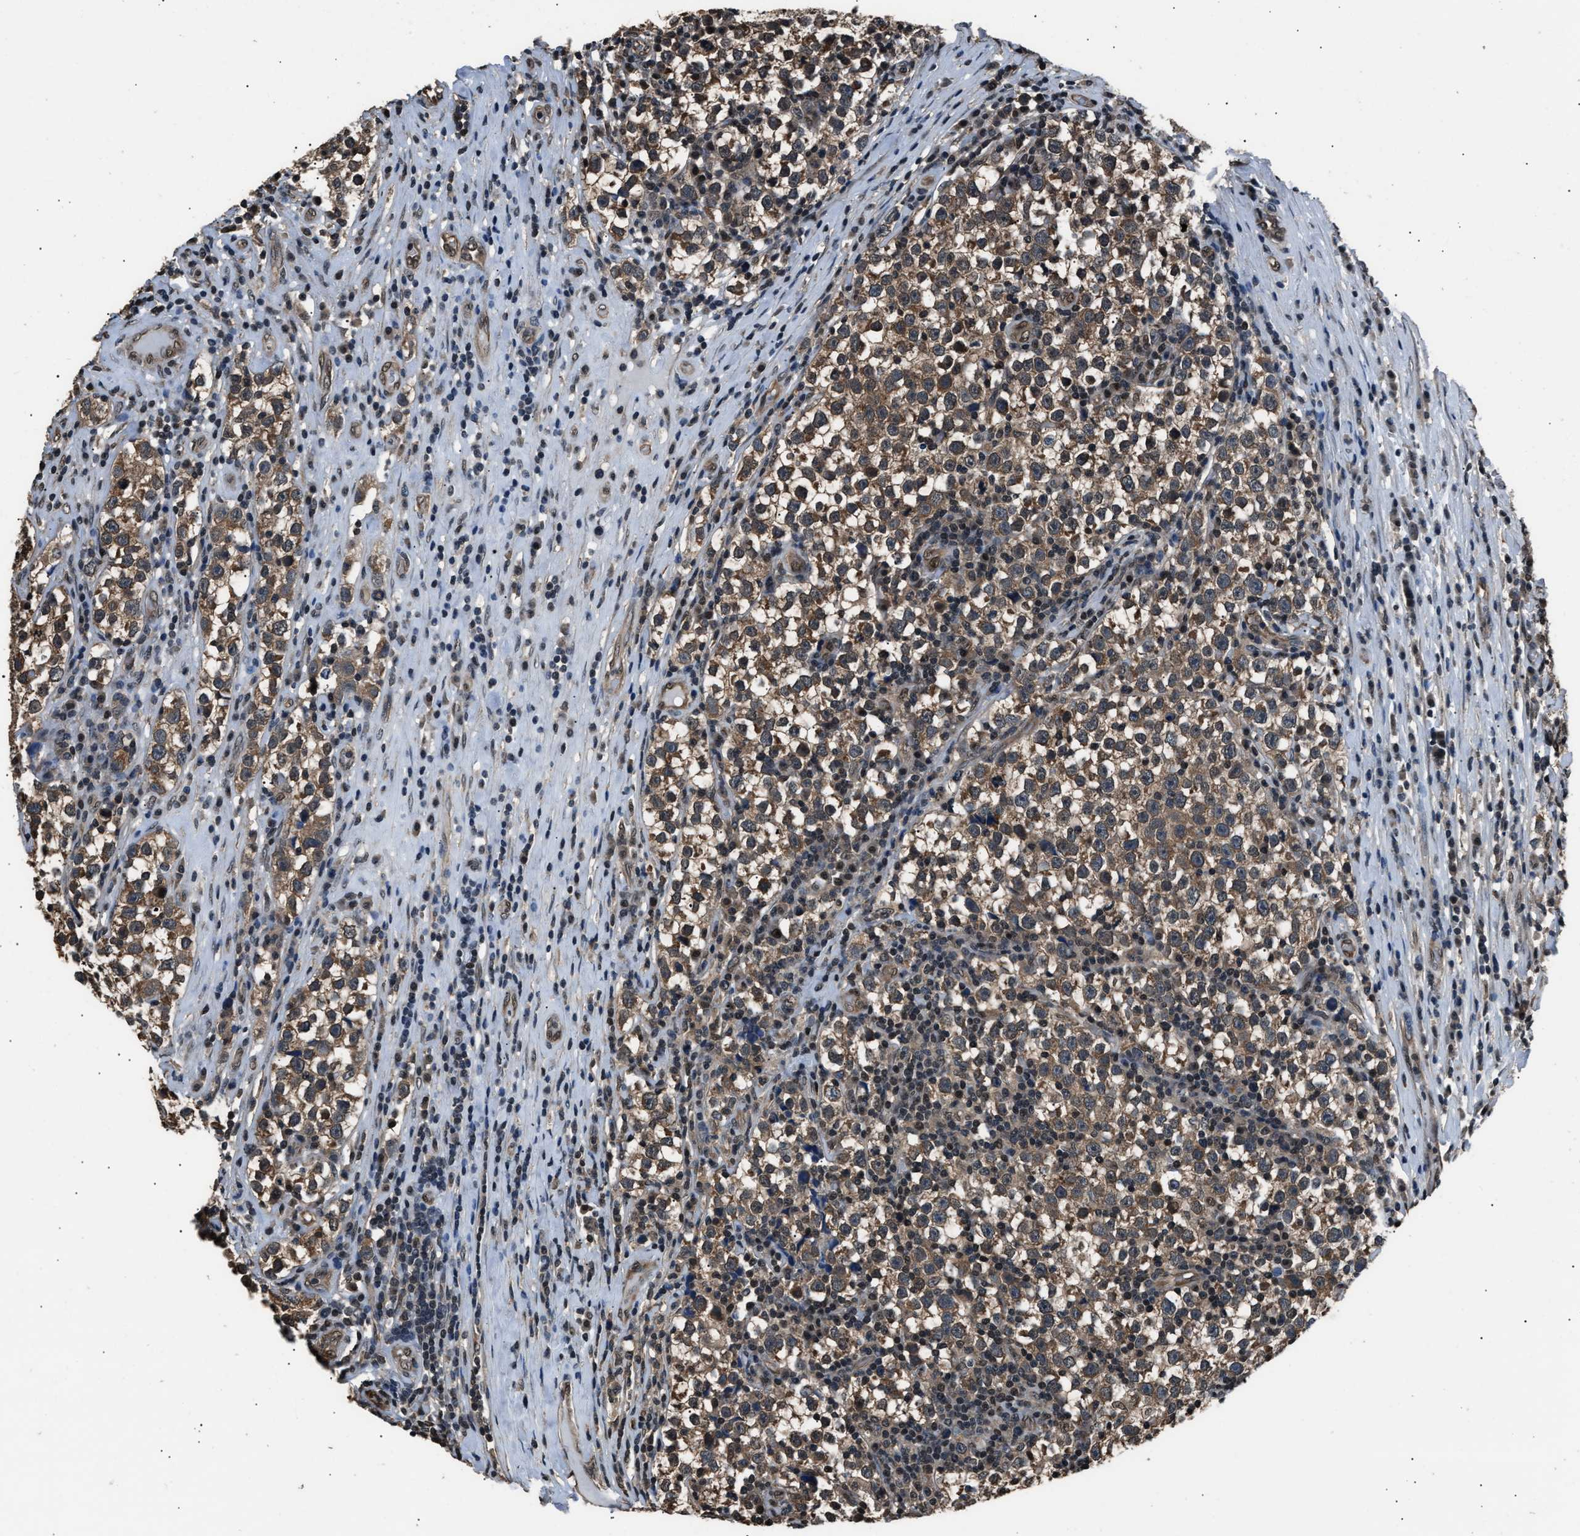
{"staining": {"intensity": "moderate", "quantity": ">75%", "location": "cytoplasmic/membranous"}, "tissue": "testis cancer", "cell_type": "Tumor cells", "image_type": "cancer", "snomed": [{"axis": "morphology", "description": "Normal tissue, NOS"}, {"axis": "morphology", "description": "Seminoma, NOS"}, {"axis": "topography", "description": "Testis"}], "caption": "Testis cancer (seminoma) stained for a protein (brown) exhibits moderate cytoplasmic/membranous positive staining in about >75% of tumor cells.", "gene": "DFFA", "patient": {"sex": "male", "age": 43}}